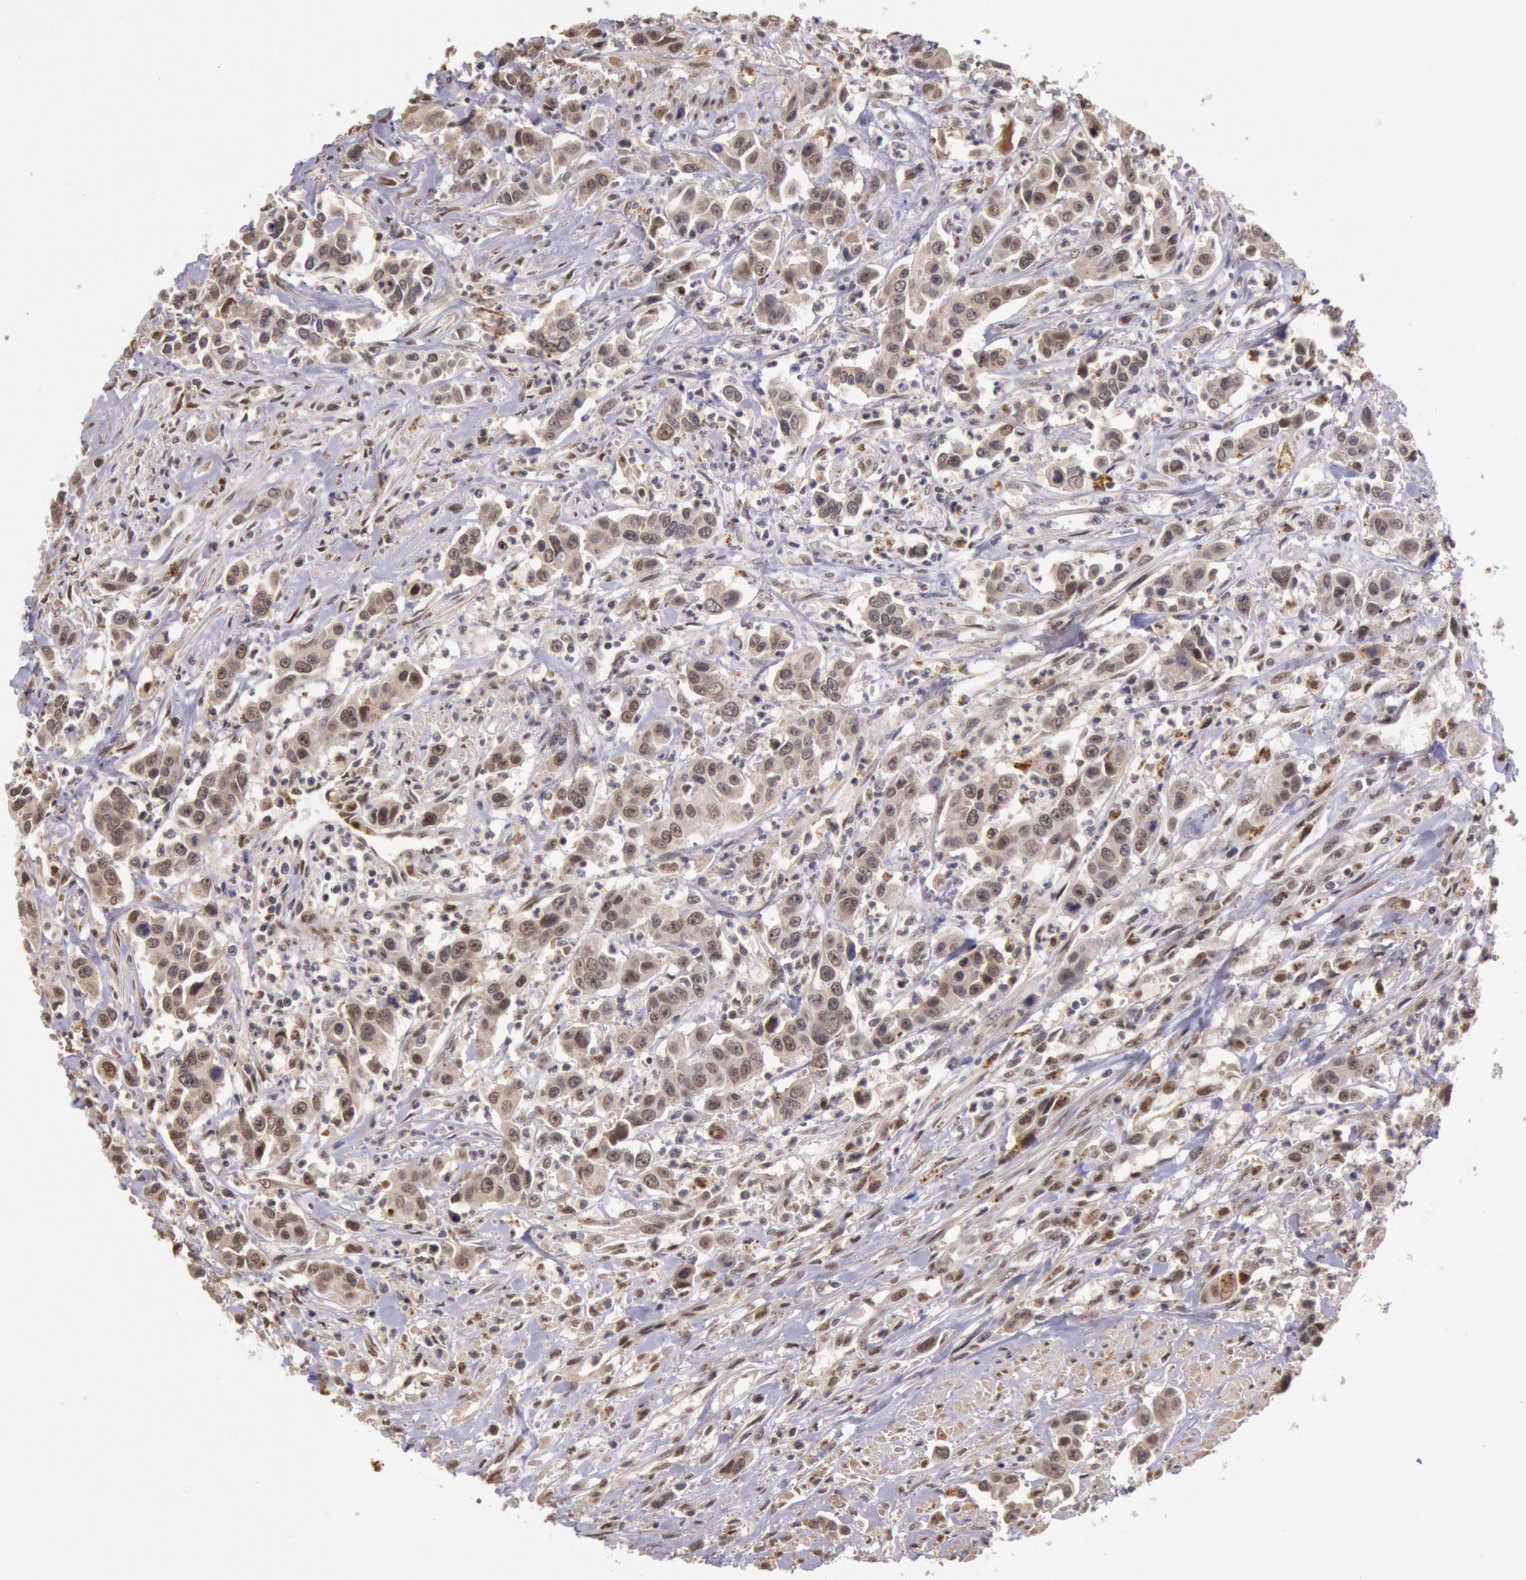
{"staining": {"intensity": "weak", "quantity": "25%-75%", "location": "nuclear"}, "tissue": "urothelial cancer", "cell_type": "Tumor cells", "image_type": "cancer", "snomed": [{"axis": "morphology", "description": "Urothelial carcinoma, High grade"}, {"axis": "topography", "description": "Urinary bladder"}], "caption": "A photomicrograph of urothelial cancer stained for a protein displays weak nuclear brown staining in tumor cells.", "gene": "LIG4", "patient": {"sex": "male", "age": 86}}